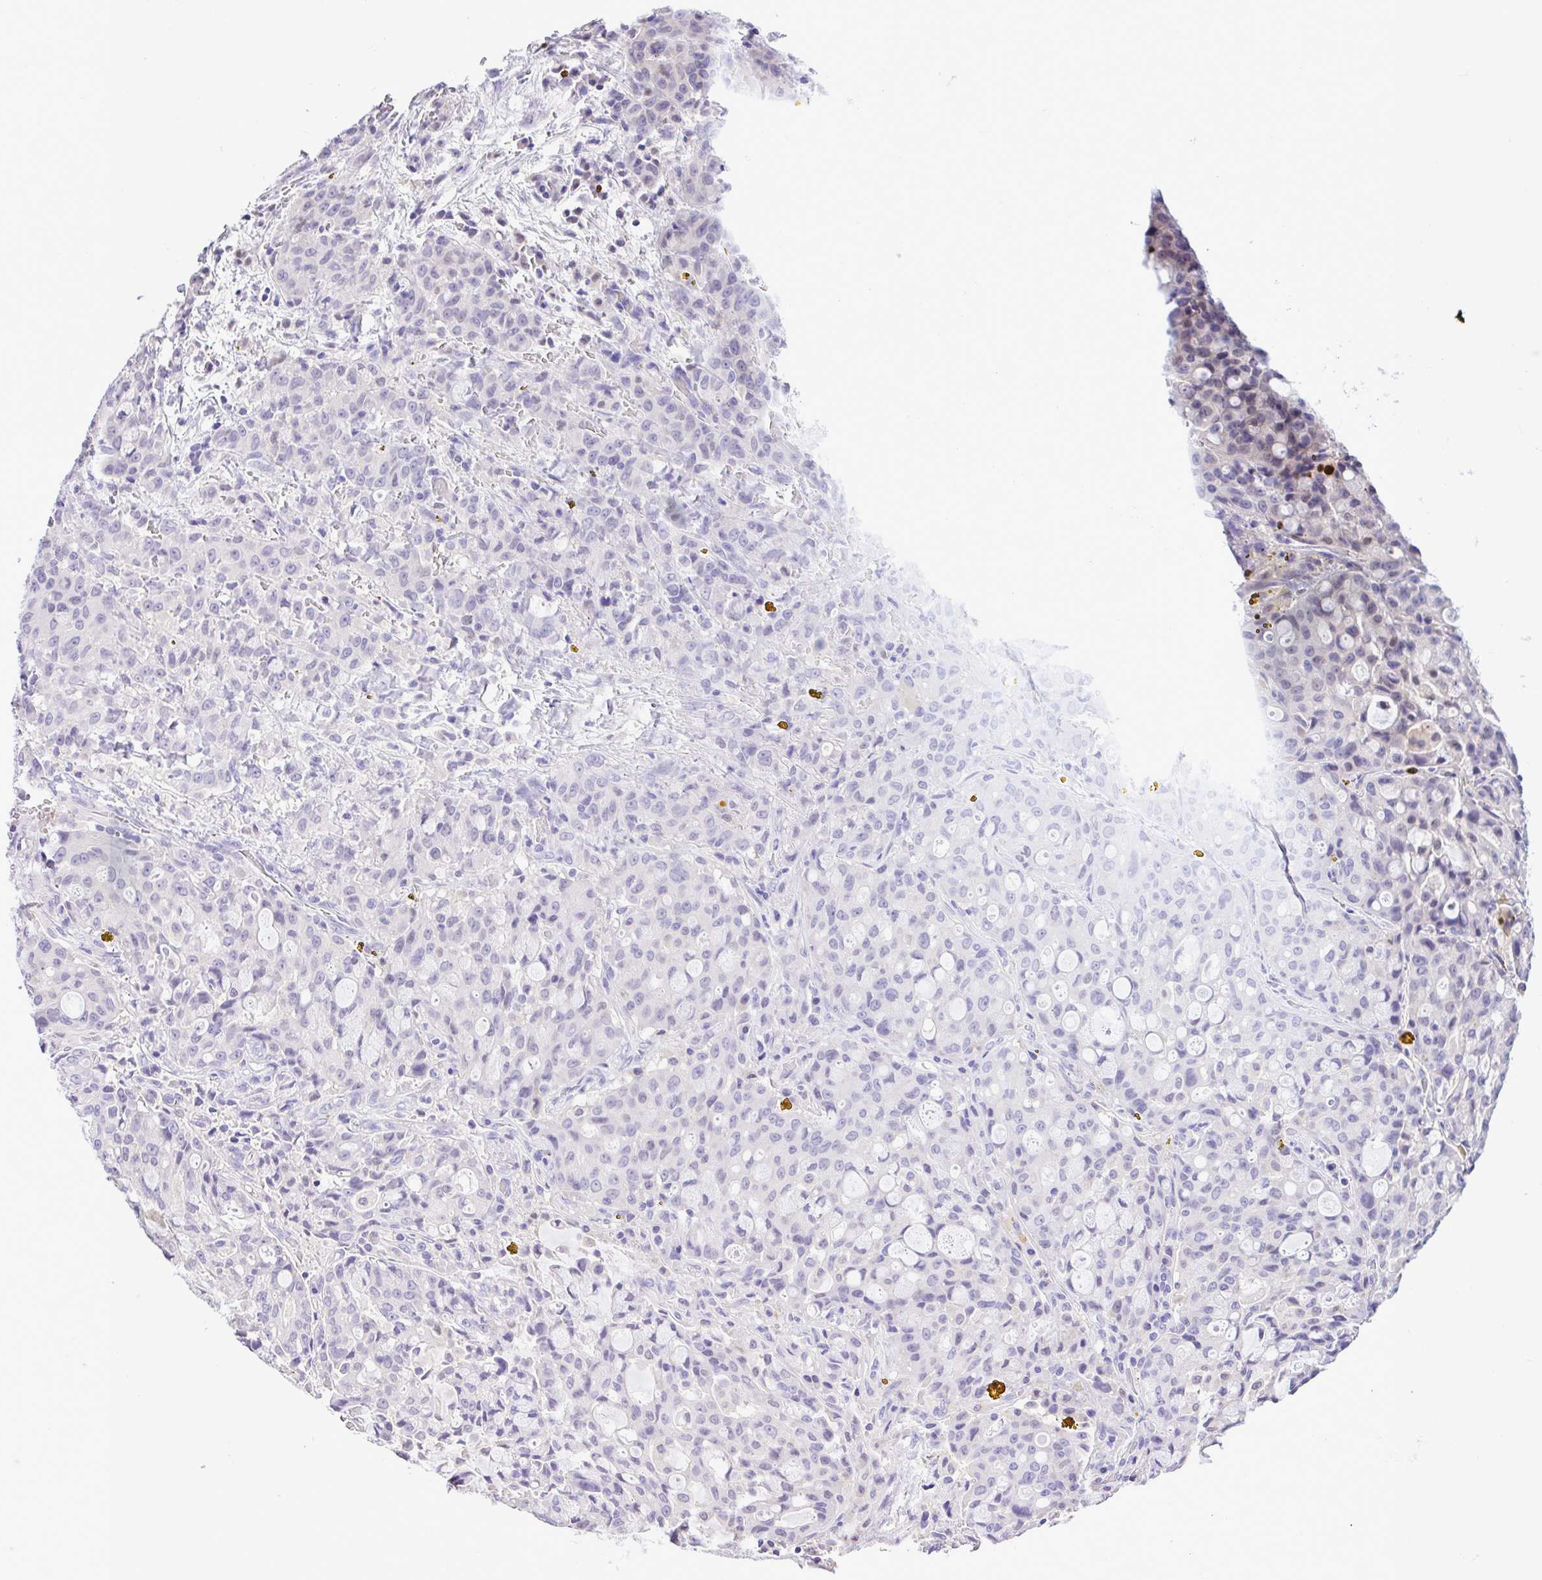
{"staining": {"intensity": "negative", "quantity": "none", "location": "none"}, "tissue": "lung cancer", "cell_type": "Tumor cells", "image_type": "cancer", "snomed": [{"axis": "morphology", "description": "Adenocarcinoma, NOS"}, {"axis": "topography", "description": "Lung"}], "caption": "DAB (3,3'-diaminobenzidine) immunohistochemical staining of adenocarcinoma (lung) reveals no significant staining in tumor cells.", "gene": "ANO4", "patient": {"sex": "female", "age": 44}}